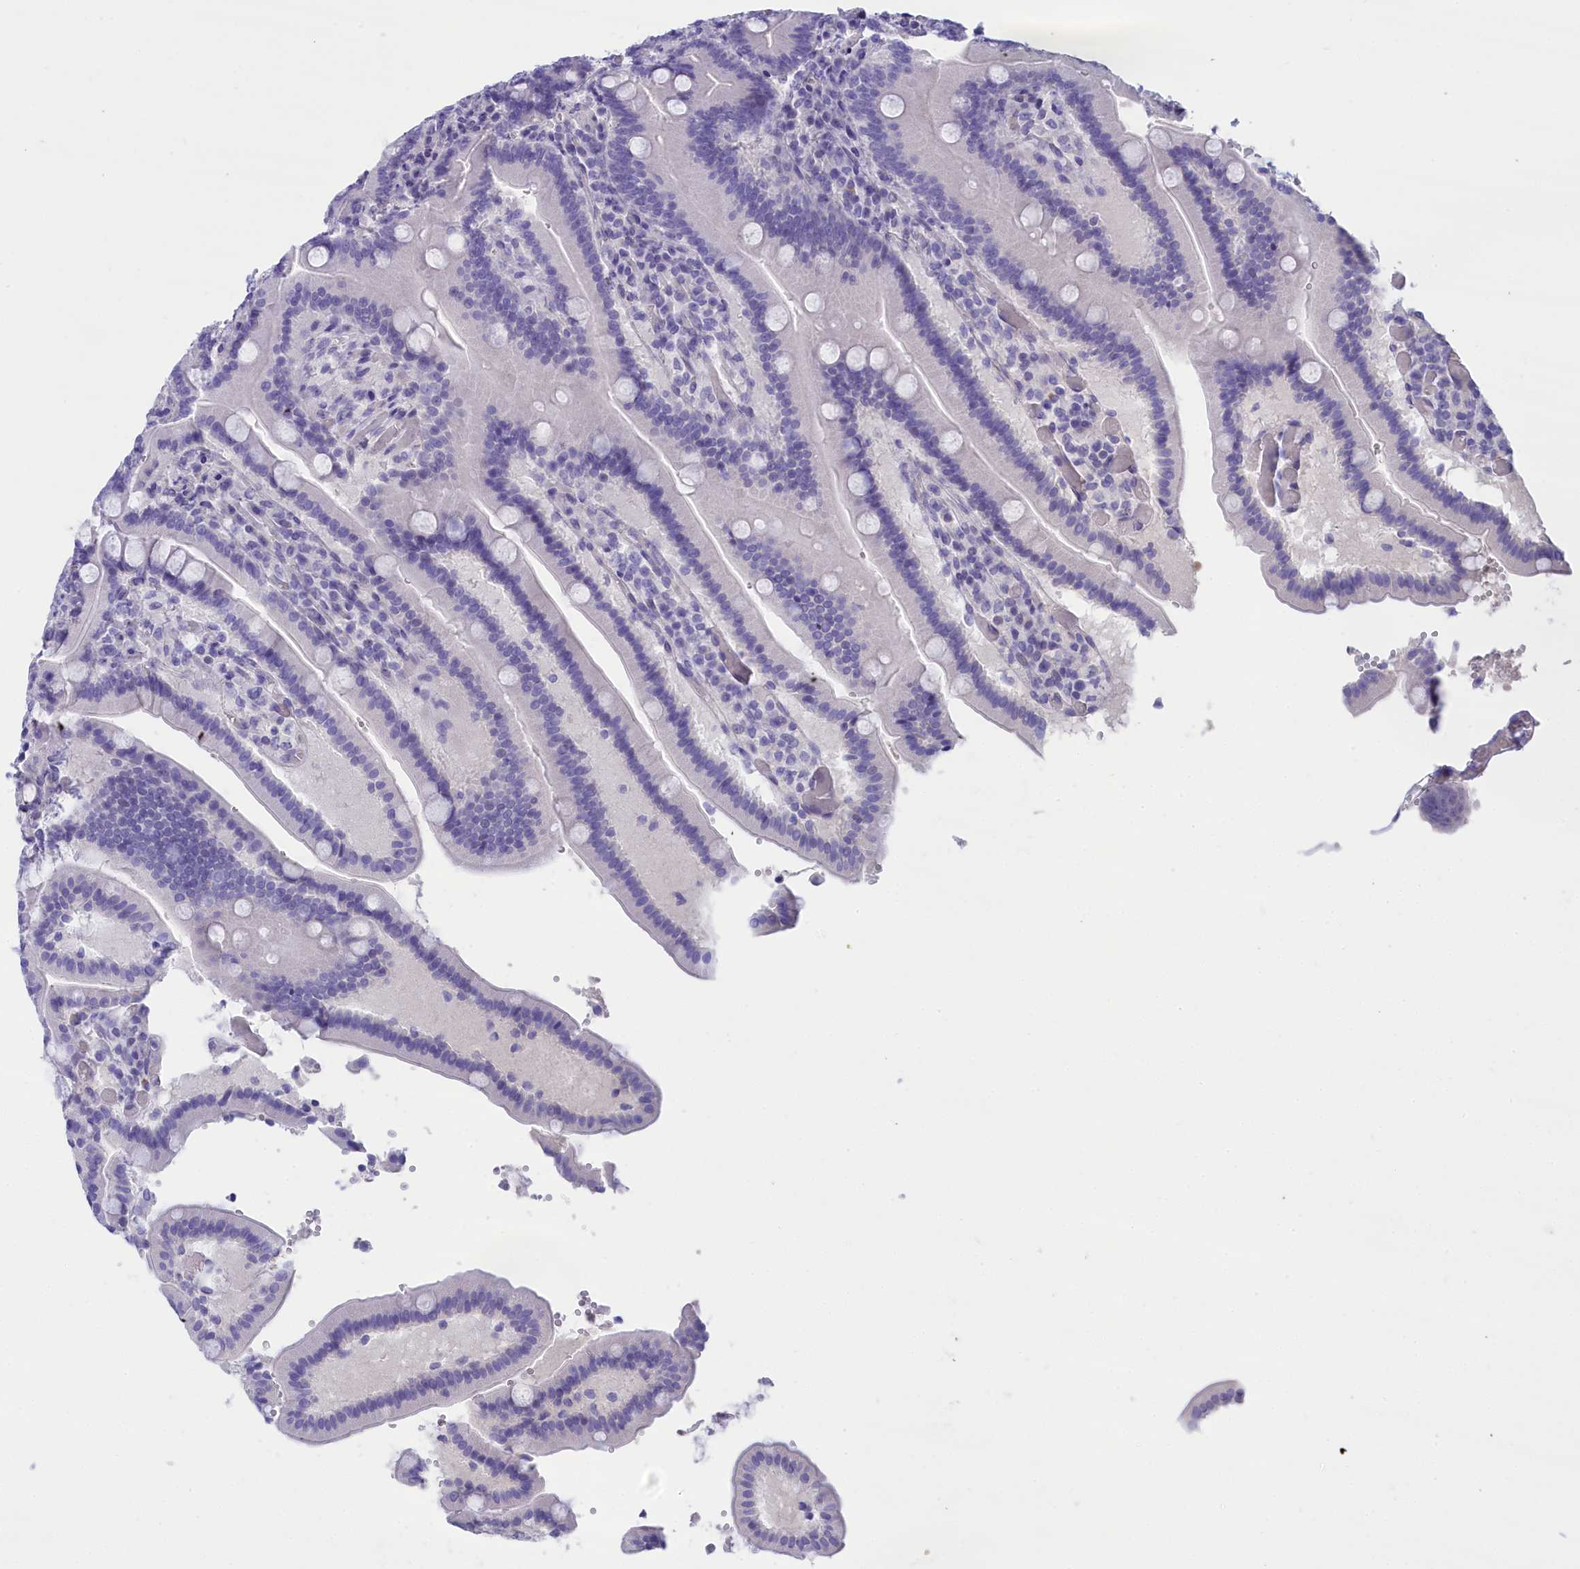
{"staining": {"intensity": "negative", "quantity": "none", "location": "none"}, "tissue": "duodenum", "cell_type": "Glandular cells", "image_type": "normal", "snomed": [{"axis": "morphology", "description": "Normal tissue, NOS"}, {"axis": "topography", "description": "Duodenum"}], "caption": "An IHC micrograph of unremarkable duodenum is shown. There is no staining in glandular cells of duodenum. The staining was performed using DAB to visualize the protein expression in brown, while the nuclei were stained in blue with hematoxylin (Magnification: 20x).", "gene": "TACSTD2", "patient": {"sex": "female", "age": 62}}